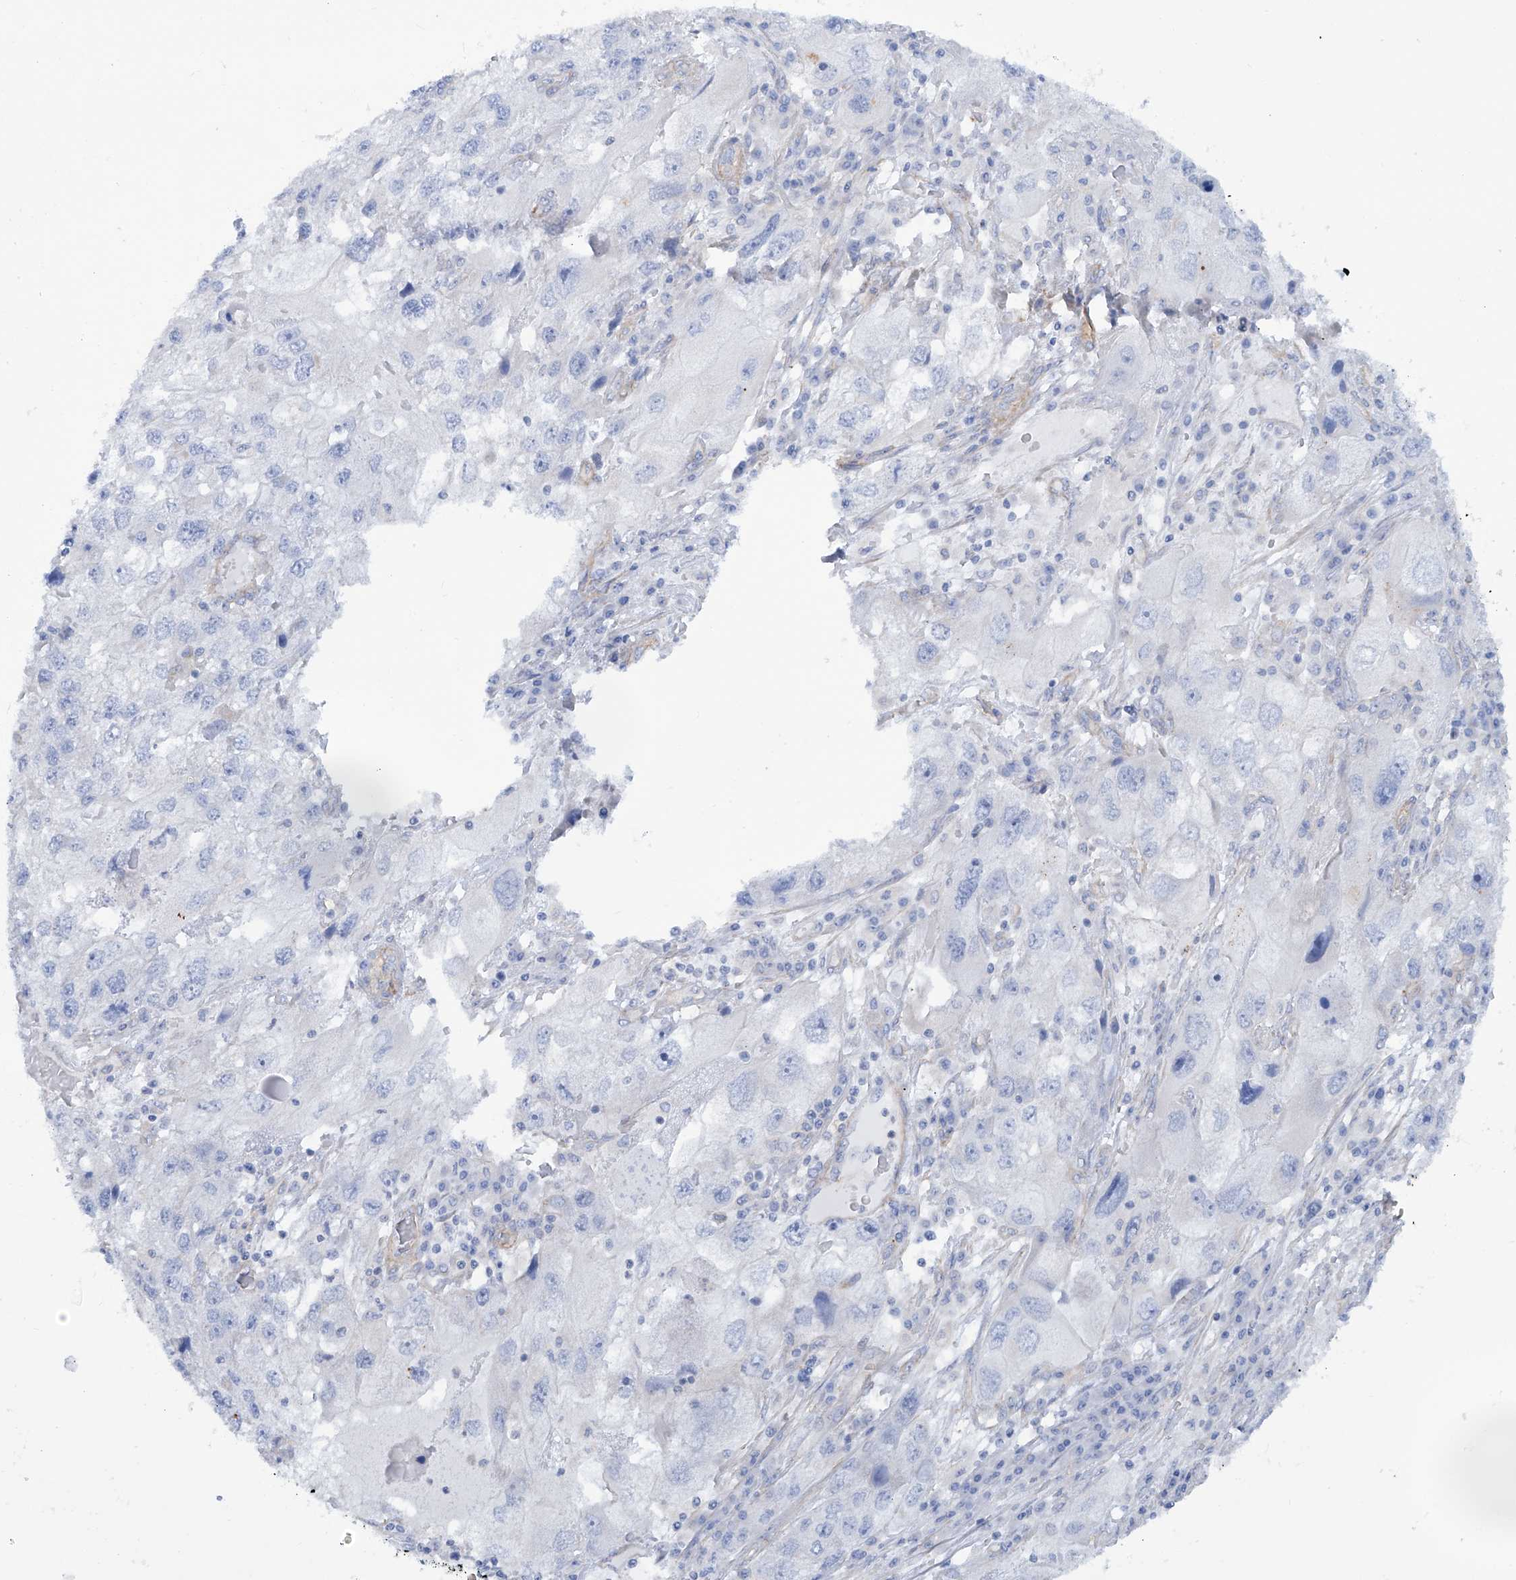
{"staining": {"intensity": "negative", "quantity": "none", "location": "none"}, "tissue": "endometrial cancer", "cell_type": "Tumor cells", "image_type": "cancer", "snomed": [{"axis": "morphology", "description": "Adenocarcinoma, NOS"}, {"axis": "topography", "description": "Endometrium"}], "caption": "DAB (3,3'-diaminobenzidine) immunohistochemical staining of human endometrial cancer reveals no significant staining in tumor cells. The staining is performed using DAB brown chromogen with nuclei counter-stained in using hematoxylin.", "gene": "TMEM209", "patient": {"sex": "female", "age": 49}}